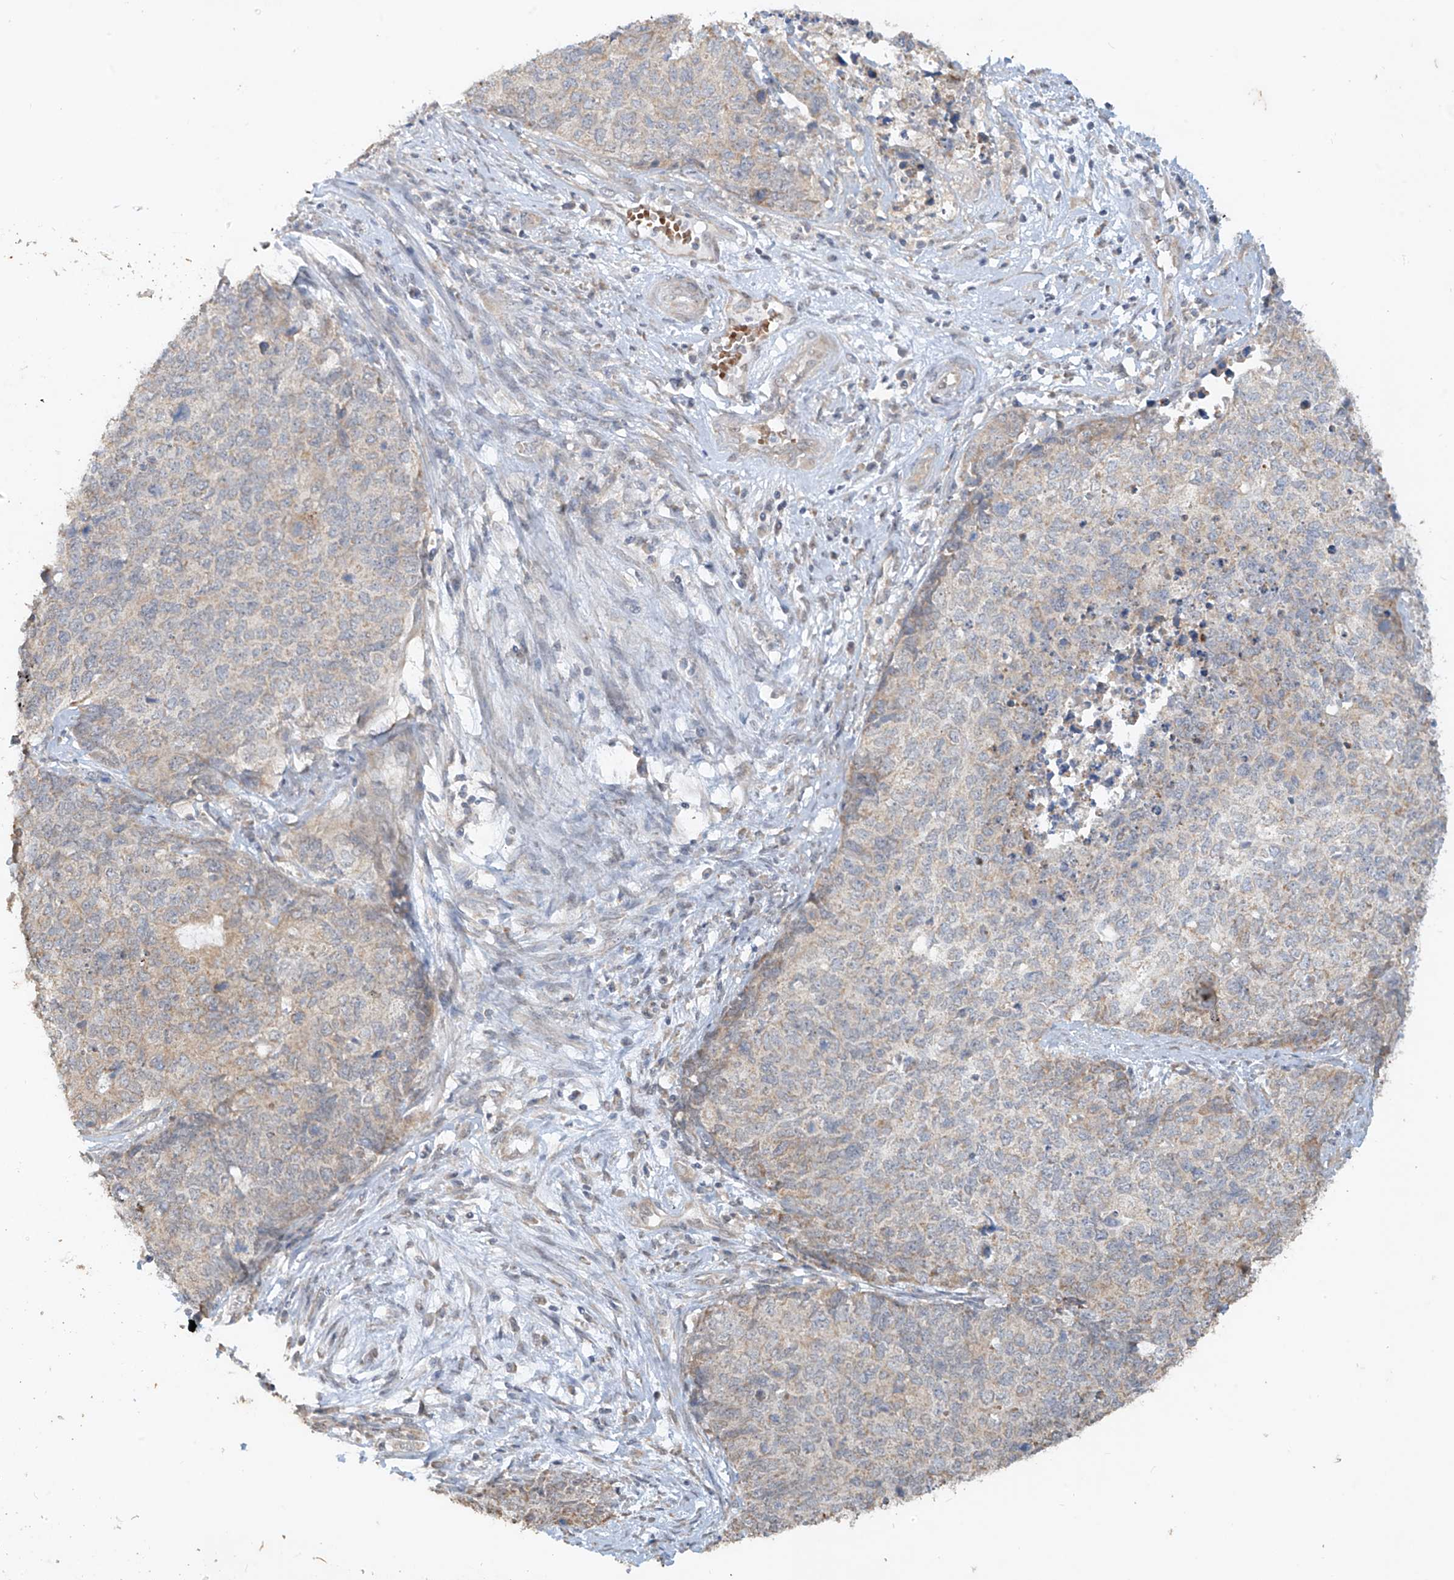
{"staining": {"intensity": "weak", "quantity": "25%-75%", "location": "cytoplasmic/membranous"}, "tissue": "cervical cancer", "cell_type": "Tumor cells", "image_type": "cancer", "snomed": [{"axis": "morphology", "description": "Squamous cell carcinoma, NOS"}, {"axis": "topography", "description": "Cervix"}], "caption": "A brown stain labels weak cytoplasmic/membranous staining of a protein in cervical cancer (squamous cell carcinoma) tumor cells. (DAB = brown stain, brightfield microscopy at high magnification).", "gene": "MTUS2", "patient": {"sex": "female", "age": 63}}